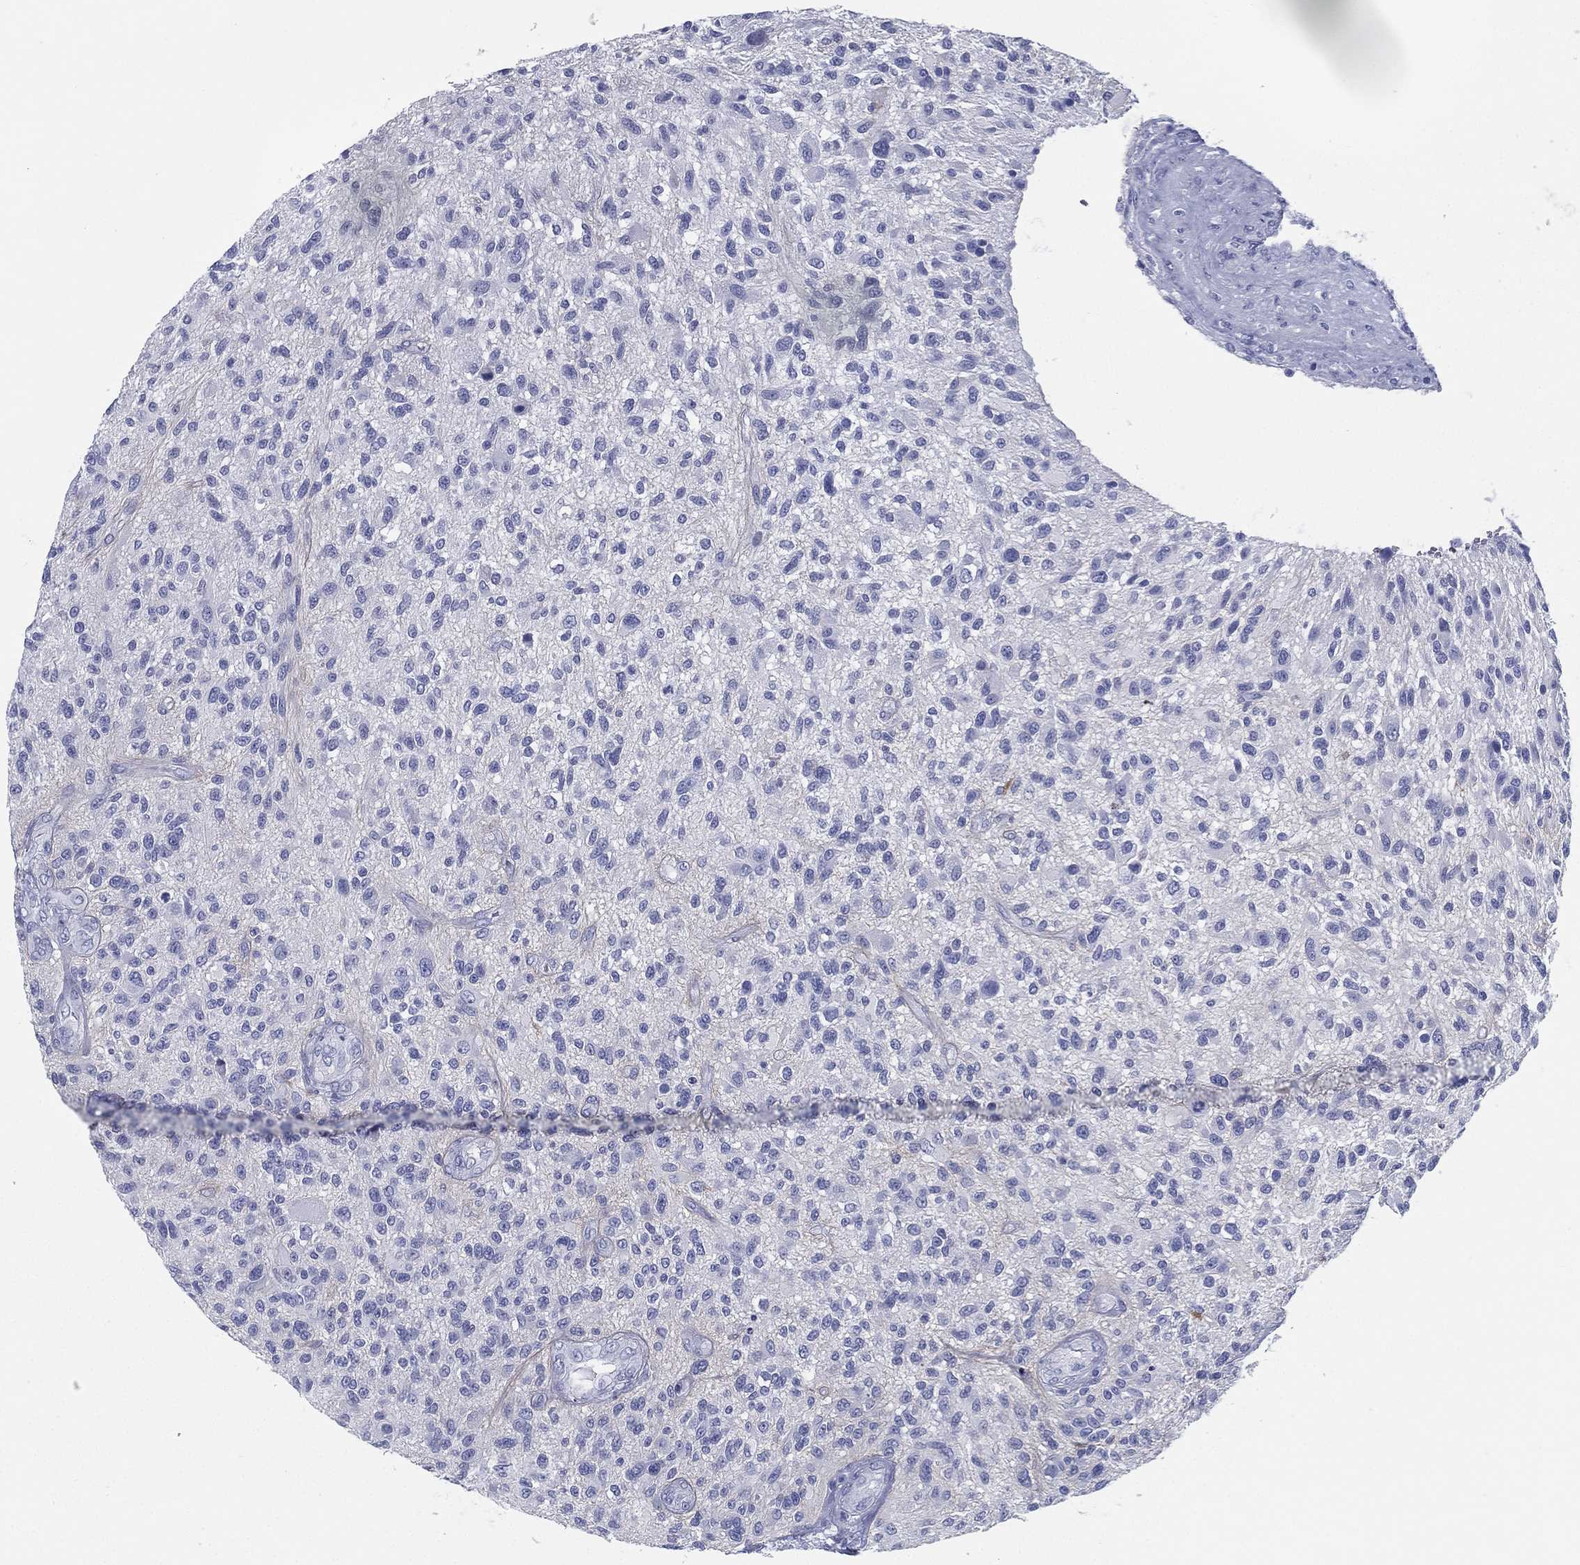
{"staining": {"intensity": "negative", "quantity": "none", "location": "none"}, "tissue": "glioma", "cell_type": "Tumor cells", "image_type": "cancer", "snomed": [{"axis": "morphology", "description": "Glioma, malignant, High grade"}, {"axis": "topography", "description": "Brain"}], "caption": "Tumor cells show no significant expression in malignant glioma (high-grade).", "gene": "TMEM252", "patient": {"sex": "male", "age": 47}}